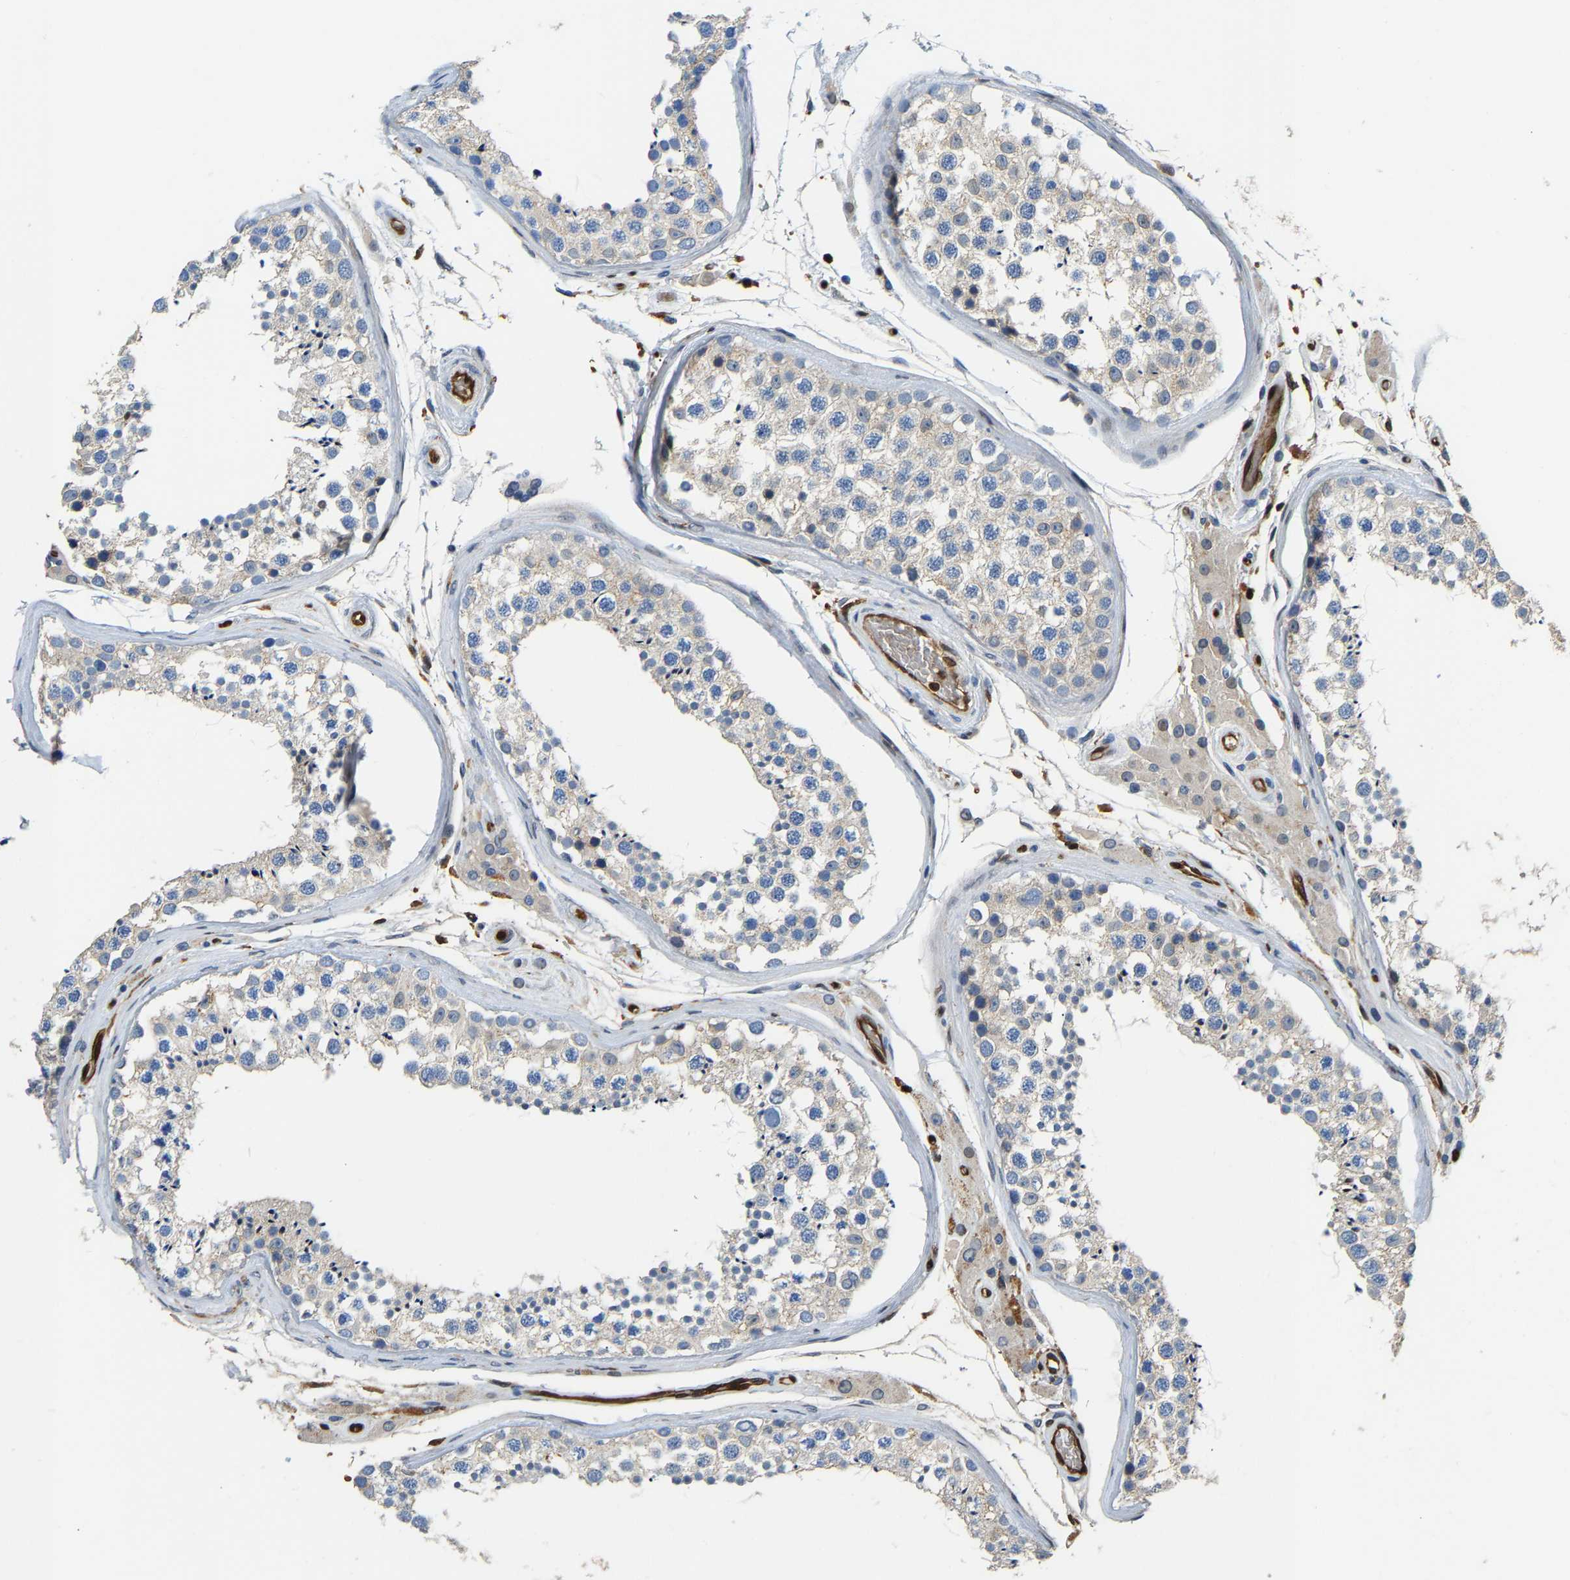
{"staining": {"intensity": "weak", "quantity": "<25%", "location": "cytoplasmic/membranous"}, "tissue": "testis", "cell_type": "Cells in seminiferous ducts", "image_type": "normal", "snomed": [{"axis": "morphology", "description": "Normal tissue, NOS"}, {"axis": "topography", "description": "Testis"}], "caption": "The image demonstrates no staining of cells in seminiferous ducts in benign testis. (Brightfield microscopy of DAB immunohistochemistry (IHC) at high magnification).", "gene": "GIMAP7", "patient": {"sex": "male", "age": 46}}